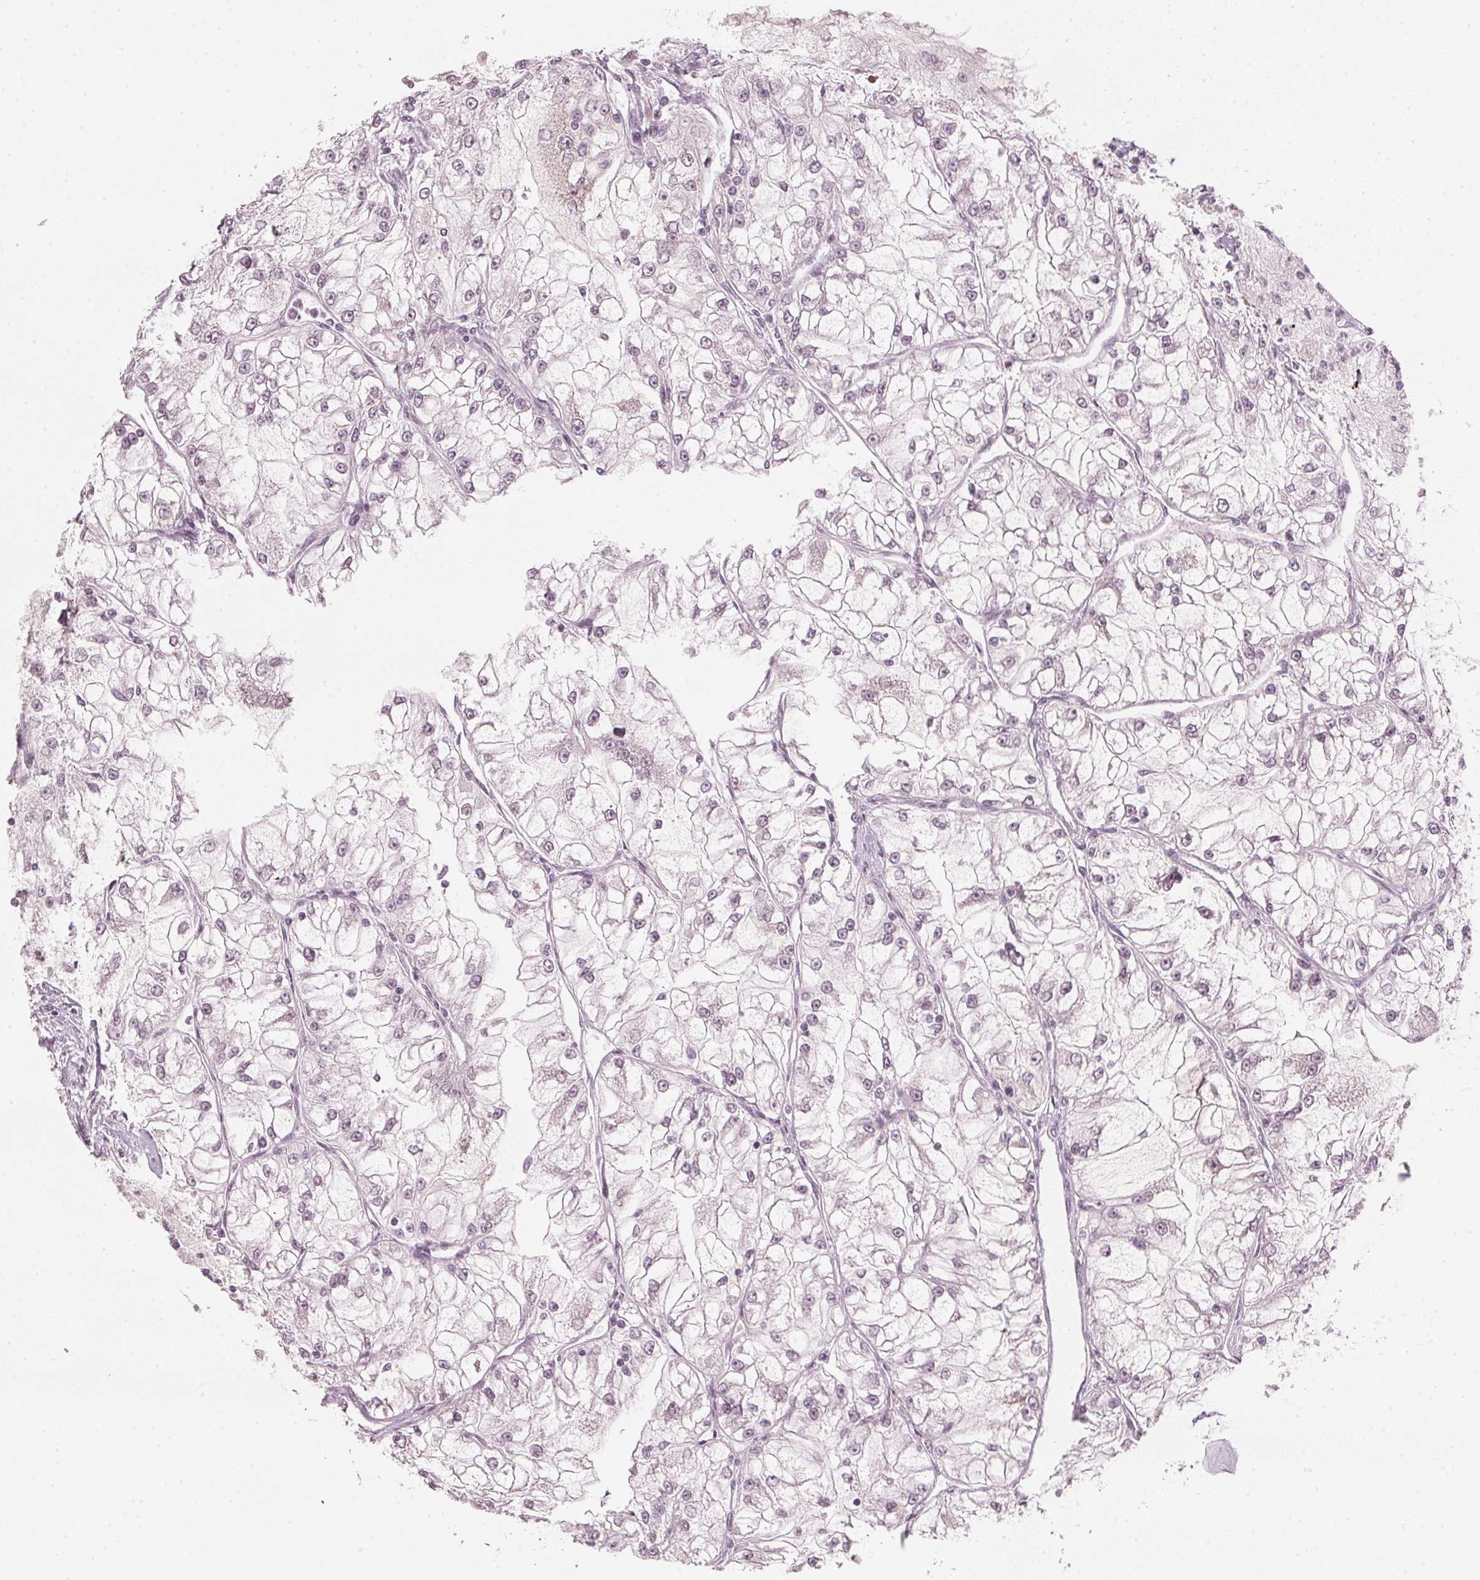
{"staining": {"intensity": "negative", "quantity": "none", "location": "none"}, "tissue": "renal cancer", "cell_type": "Tumor cells", "image_type": "cancer", "snomed": [{"axis": "morphology", "description": "Adenocarcinoma, NOS"}, {"axis": "topography", "description": "Kidney"}], "caption": "IHC of human renal adenocarcinoma displays no staining in tumor cells.", "gene": "SFRP4", "patient": {"sex": "female", "age": 72}}